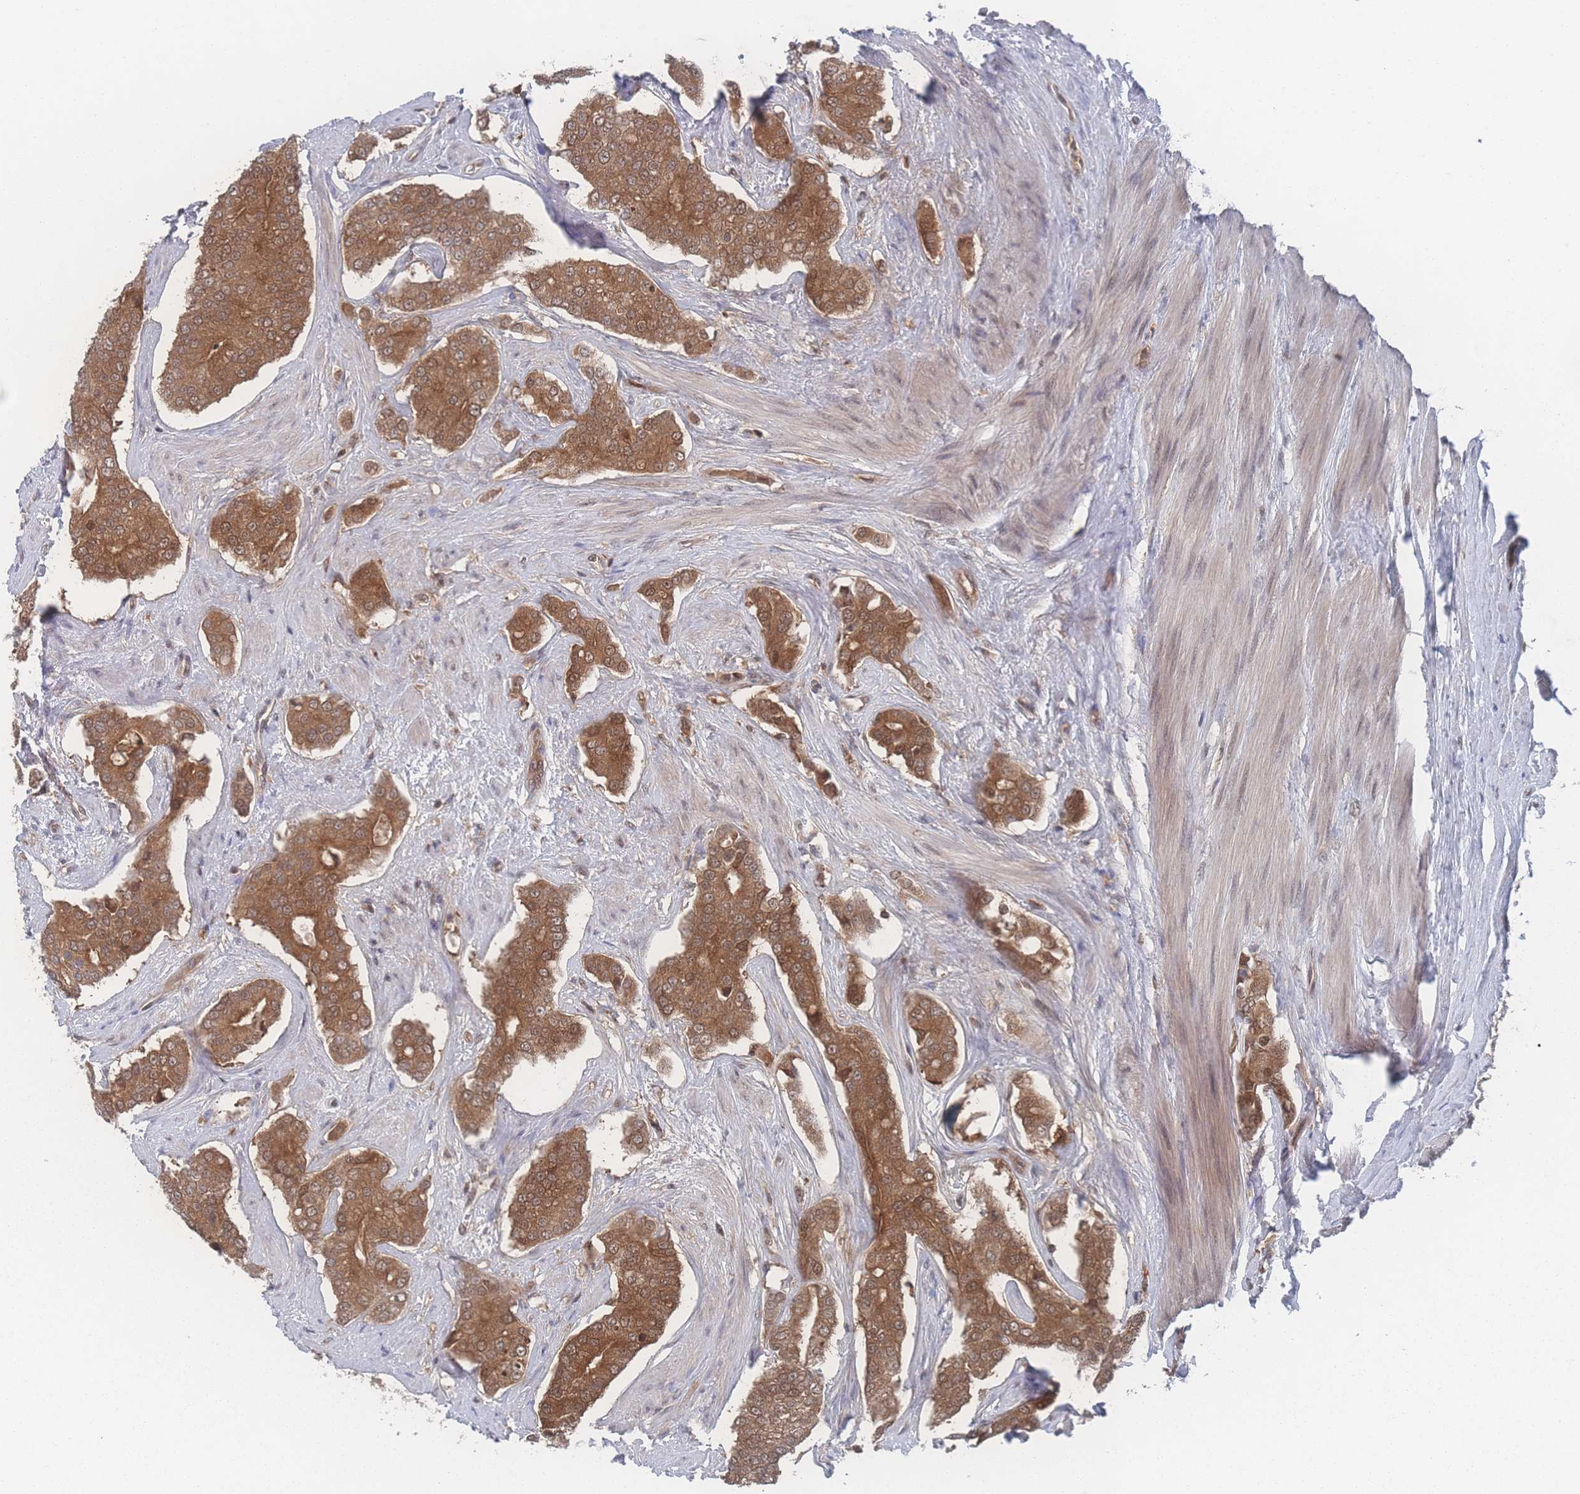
{"staining": {"intensity": "moderate", "quantity": ">75%", "location": "cytoplasmic/membranous"}, "tissue": "prostate cancer", "cell_type": "Tumor cells", "image_type": "cancer", "snomed": [{"axis": "morphology", "description": "Adenocarcinoma, High grade"}, {"axis": "topography", "description": "Prostate"}], "caption": "Tumor cells demonstrate moderate cytoplasmic/membranous expression in approximately >75% of cells in prostate cancer (adenocarcinoma (high-grade)). Nuclei are stained in blue.", "gene": "PSMA1", "patient": {"sex": "male", "age": 71}}